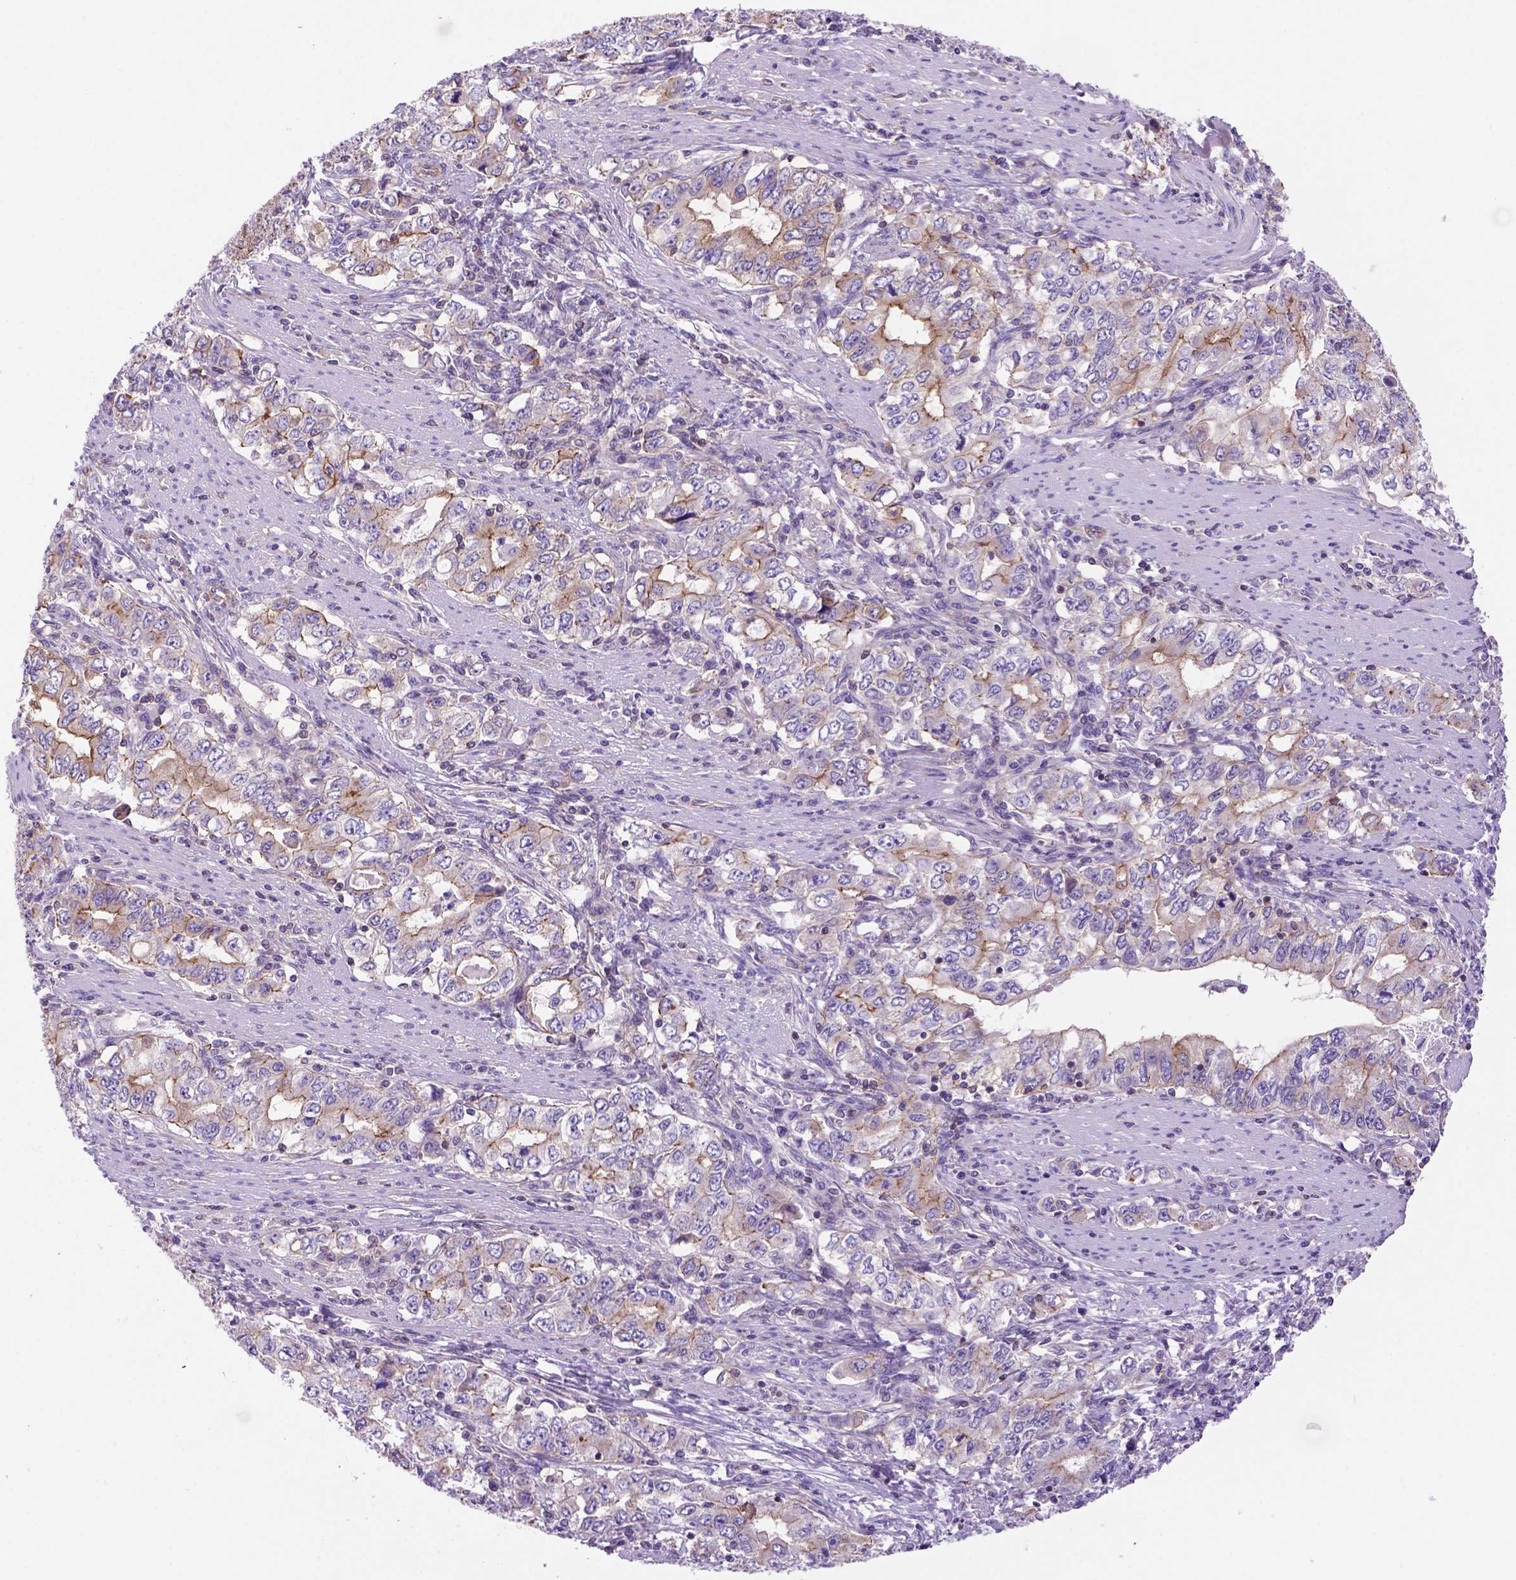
{"staining": {"intensity": "moderate", "quantity": ">75%", "location": "cytoplasmic/membranous"}, "tissue": "stomach cancer", "cell_type": "Tumor cells", "image_type": "cancer", "snomed": [{"axis": "morphology", "description": "Adenocarcinoma, NOS"}, {"axis": "topography", "description": "Stomach, lower"}], "caption": "The image displays immunohistochemical staining of stomach cancer. There is moderate cytoplasmic/membranous expression is appreciated in approximately >75% of tumor cells. Using DAB (3,3'-diaminobenzidine) (brown) and hematoxylin (blue) stains, captured at high magnification using brightfield microscopy.", "gene": "PEX12", "patient": {"sex": "female", "age": 72}}